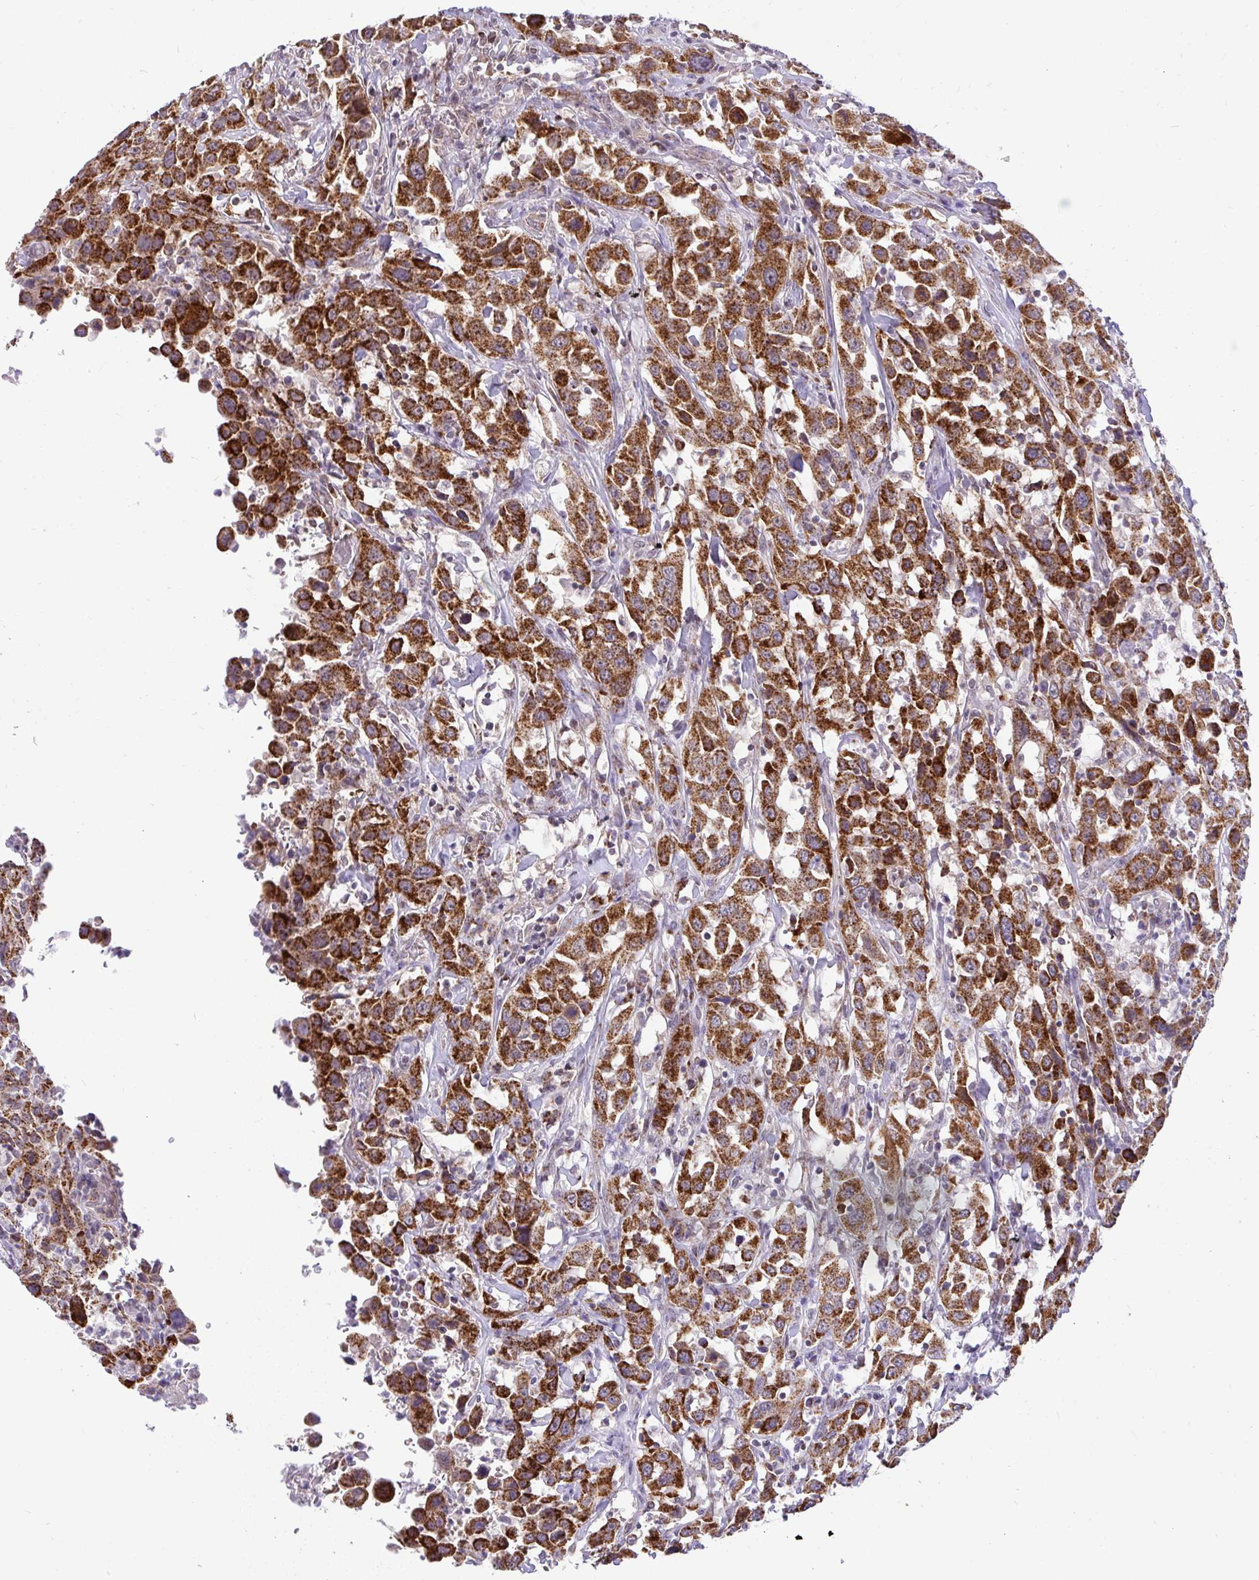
{"staining": {"intensity": "strong", "quantity": ">75%", "location": "cytoplasmic/membranous"}, "tissue": "urothelial cancer", "cell_type": "Tumor cells", "image_type": "cancer", "snomed": [{"axis": "morphology", "description": "Urothelial carcinoma, High grade"}, {"axis": "topography", "description": "Urinary bladder"}], "caption": "Protein positivity by IHC reveals strong cytoplasmic/membranous staining in about >75% of tumor cells in urothelial cancer.", "gene": "PYCR2", "patient": {"sex": "male", "age": 61}}